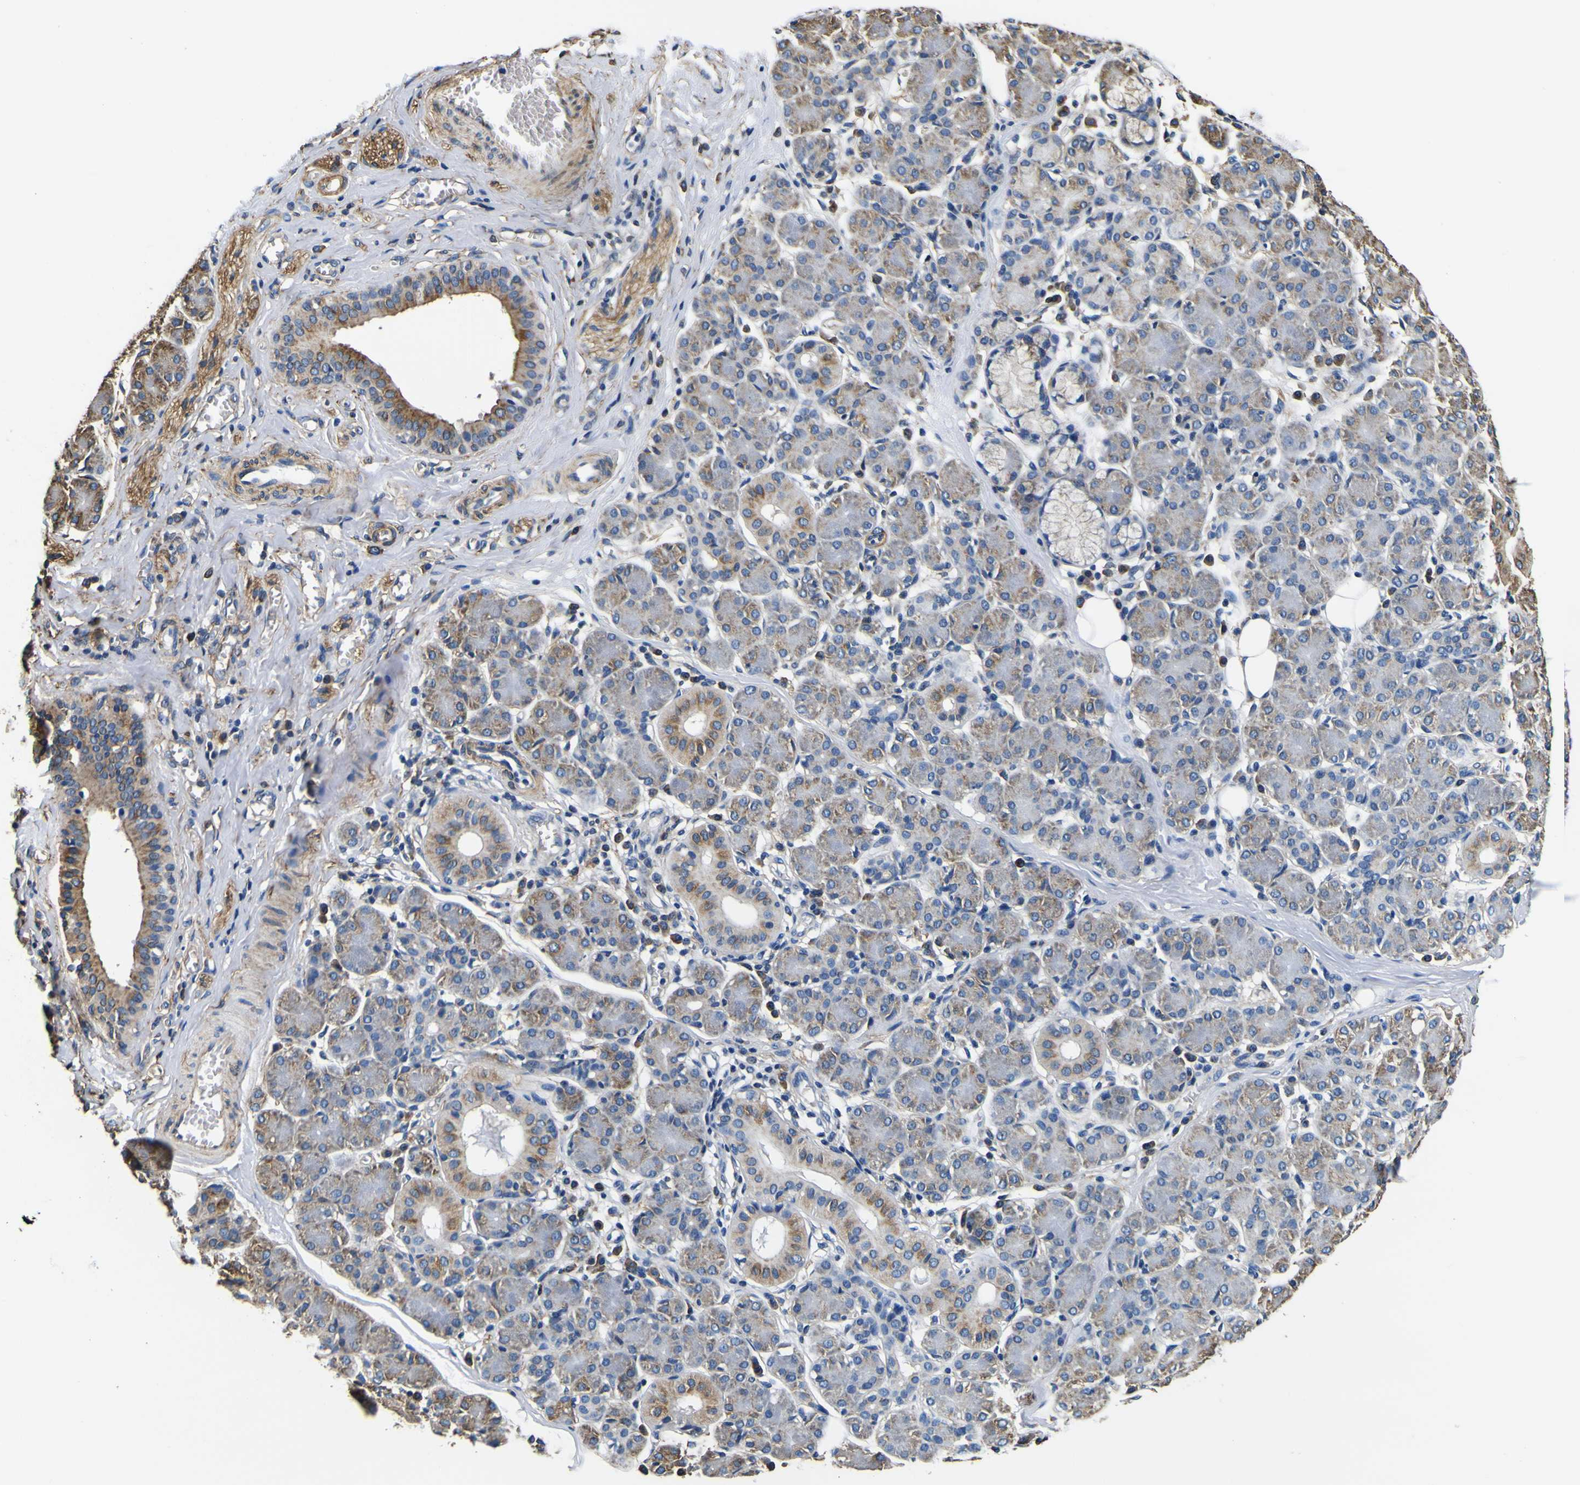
{"staining": {"intensity": "weak", "quantity": ">75%", "location": "cytoplasmic/membranous"}, "tissue": "salivary gland", "cell_type": "Glandular cells", "image_type": "normal", "snomed": [{"axis": "morphology", "description": "Normal tissue, NOS"}, {"axis": "morphology", "description": "Inflammation, NOS"}, {"axis": "topography", "description": "Lymph node"}, {"axis": "topography", "description": "Salivary gland"}], "caption": "Salivary gland stained with a brown dye exhibits weak cytoplasmic/membranous positive expression in about >75% of glandular cells.", "gene": "TUBA1B", "patient": {"sex": "male", "age": 3}}